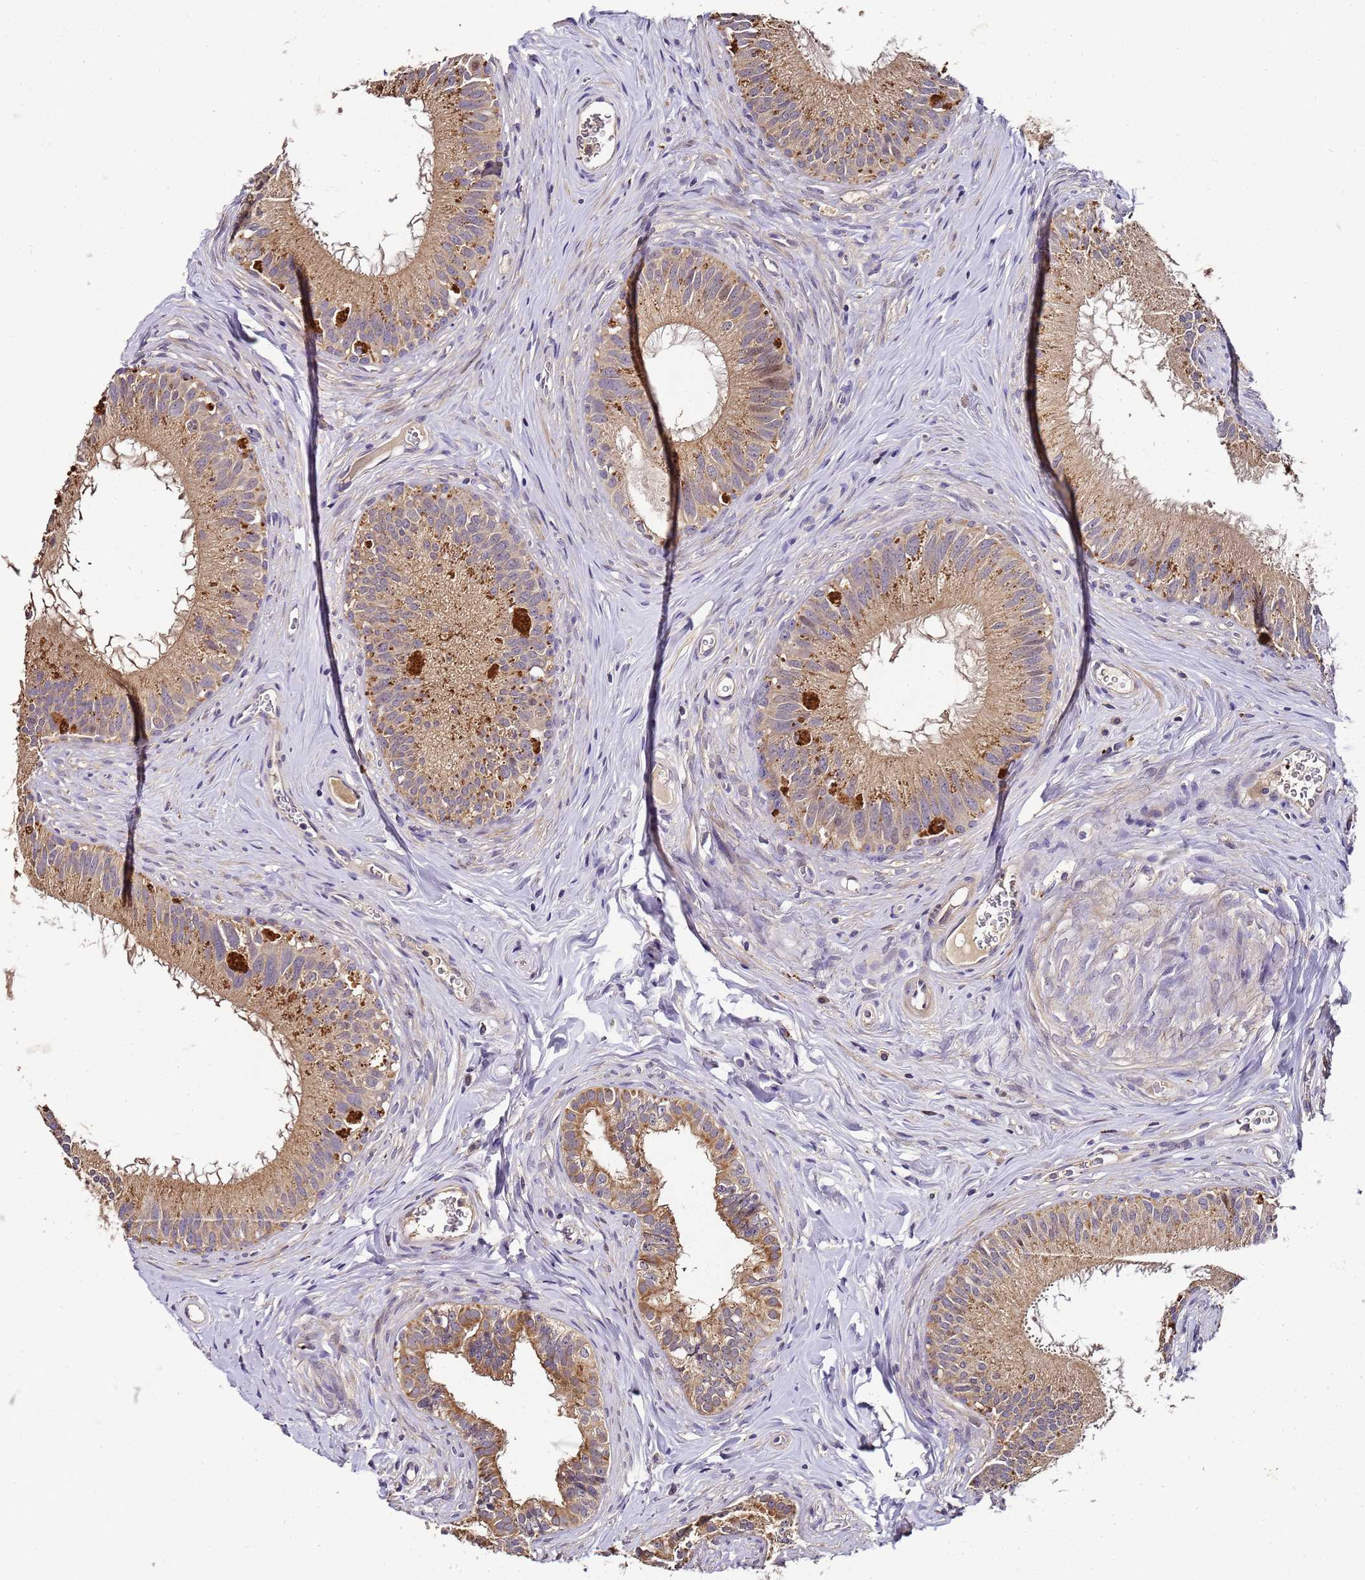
{"staining": {"intensity": "moderate", "quantity": ">75%", "location": "cytoplasmic/membranous"}, "tissue": "epididymis", "cell_type": "Glandular cells", "image_type": "normal", "snomed": [{"axis": "morphology", "description": "Normal tissue, NOS"}, {"axis": "topography", "description": "Epididymis"}], "caption": "Unremarkable epididymis shows moderate cytoplasmic/membranous positivity in approximately >75% of glandular cells (IHC, brightfield microscopy, high magnification)..", "gene": "LGI4", "patient": {"sex": "male", "age": 38}}